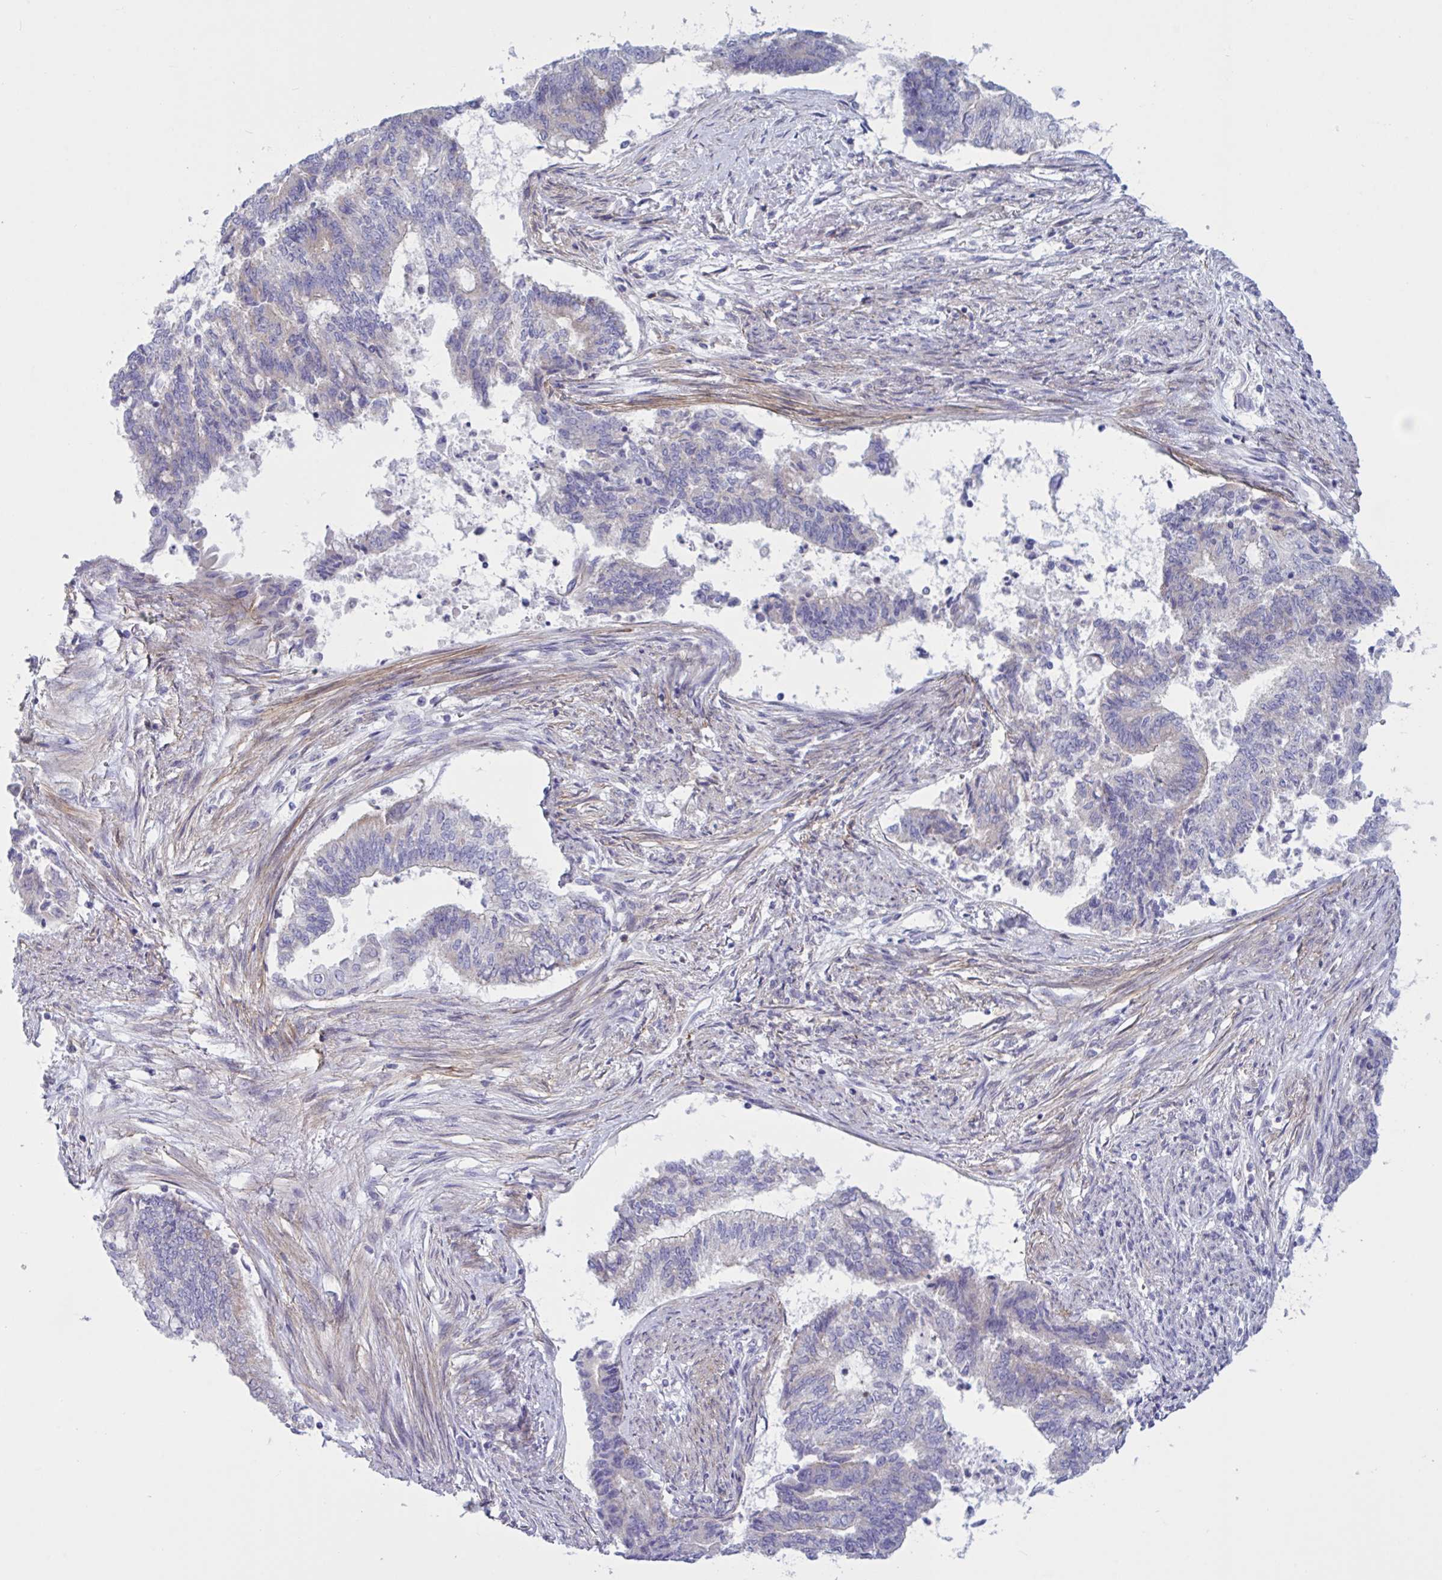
{"staining": {"intensity": "negative", "quantity": "none", "location": "none"}, "tissue": "endometrial cancer", "cell_type": "Tumor cells", "image_type": "cancer", "snomed": [{"axis": "morphology", "description": "Adenocarcinoma, NOS"}, {"axis": "topography", "description": "Endometrium"}], "caption": "DAB immunohistochemical staining of human endometrial cancer displays no significant expression in tumor cells.", "gene": "OXLD1", "patient": {"sex": "female", "age": 65}}